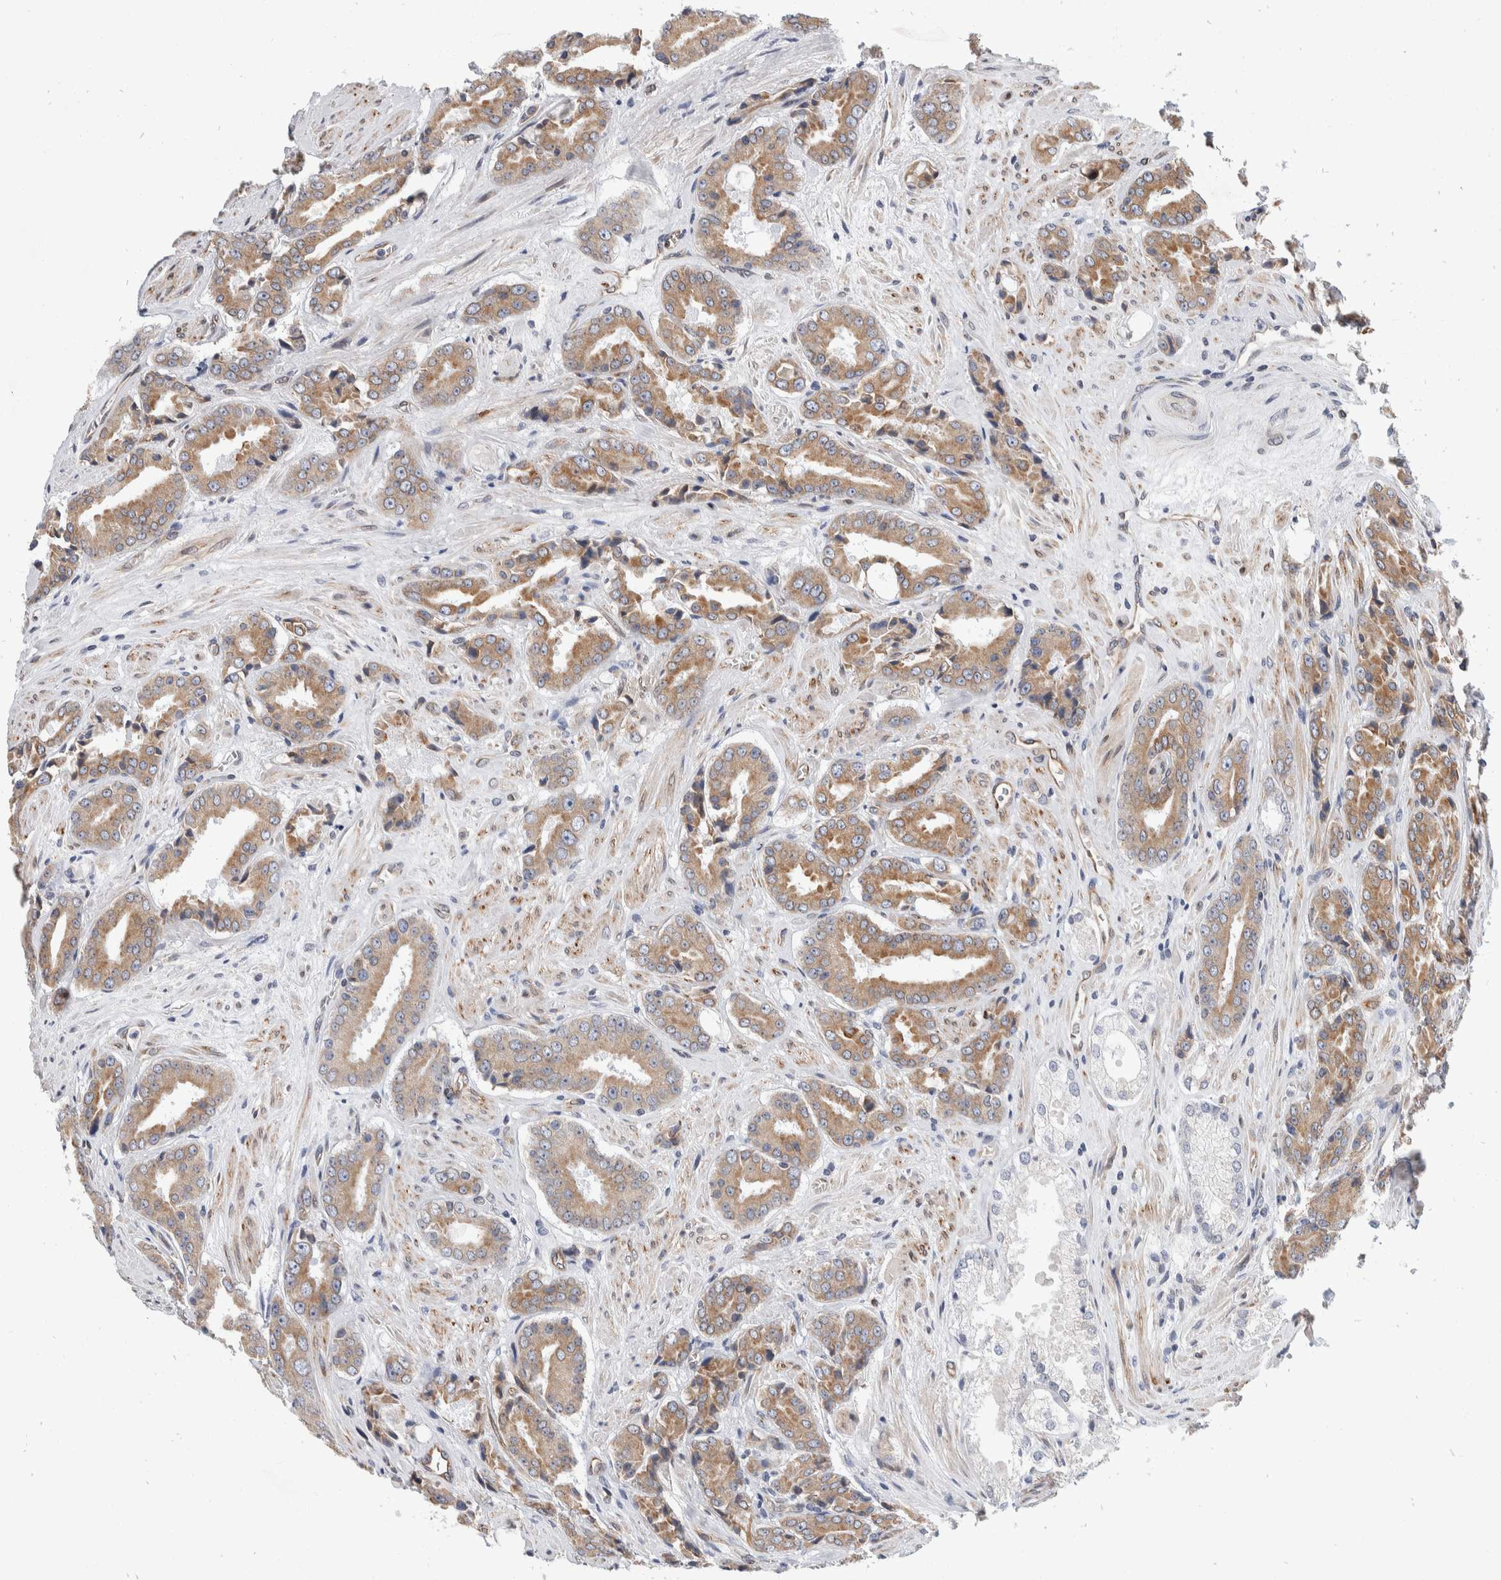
{"staining": {"intensity": "moderate", "quantity": "25%-75%", "location": "cytoplasmic/membranous"}, "tissue": "prostate cancer", "cell_type": "Tumor cells", "image_type": "cancer", "snomed": [{"axis": "morphology", "description": "Adenocarcinoma, High grade"}, {"axis": "topography", "description": "Prostate"}], "caption": "This image demonstrates immunohistochemistry staining of human prostate cancer, with medium moderate cytoplasmic/membranous positivity in approximately 25%-75% of tumor cells.", "gene": "TMEM245", "patient": {"sex": "male", "age": 71}}